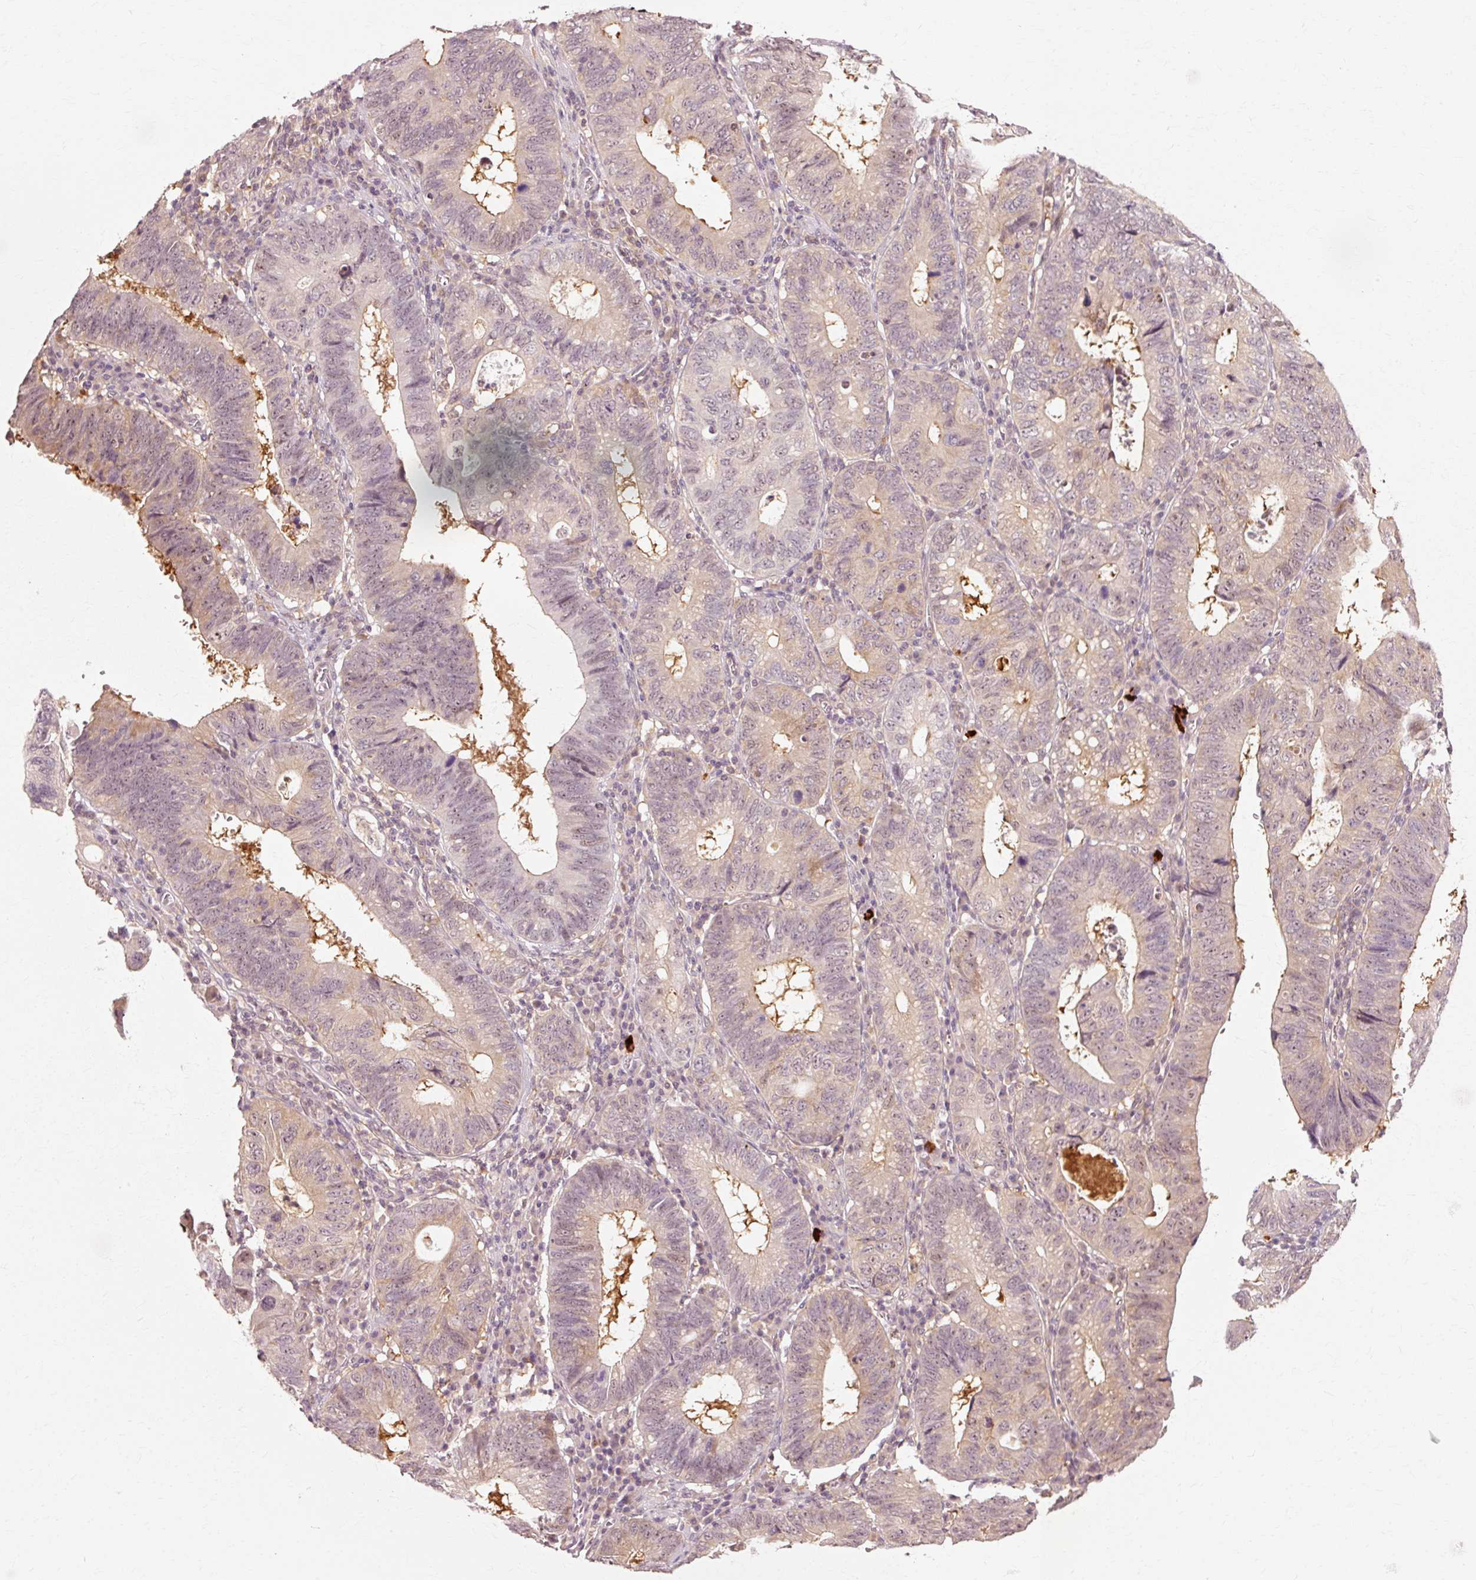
{"staining": {"intensity": "weak", "quantity": "25%-75%", "location": "cytoplasmic/membranous"}, "tissue": "stomach cancer", "cell_type": "Tumor cells", "image_type": "cancer", "snomed": [{"axis": "morphology", "description": "Adenocarcinoma, NOS"}, {"axis": "topography", "description": "Stomach"}], "caption": "DAB immunohistochemical staining of stomach cancer demonstrates weak cytoplasmic/membranous protein staining in approximately 25%-75% of tumor cells.", "gene": "RGPD5", "patient": {"sex": "male", "age": 59}}